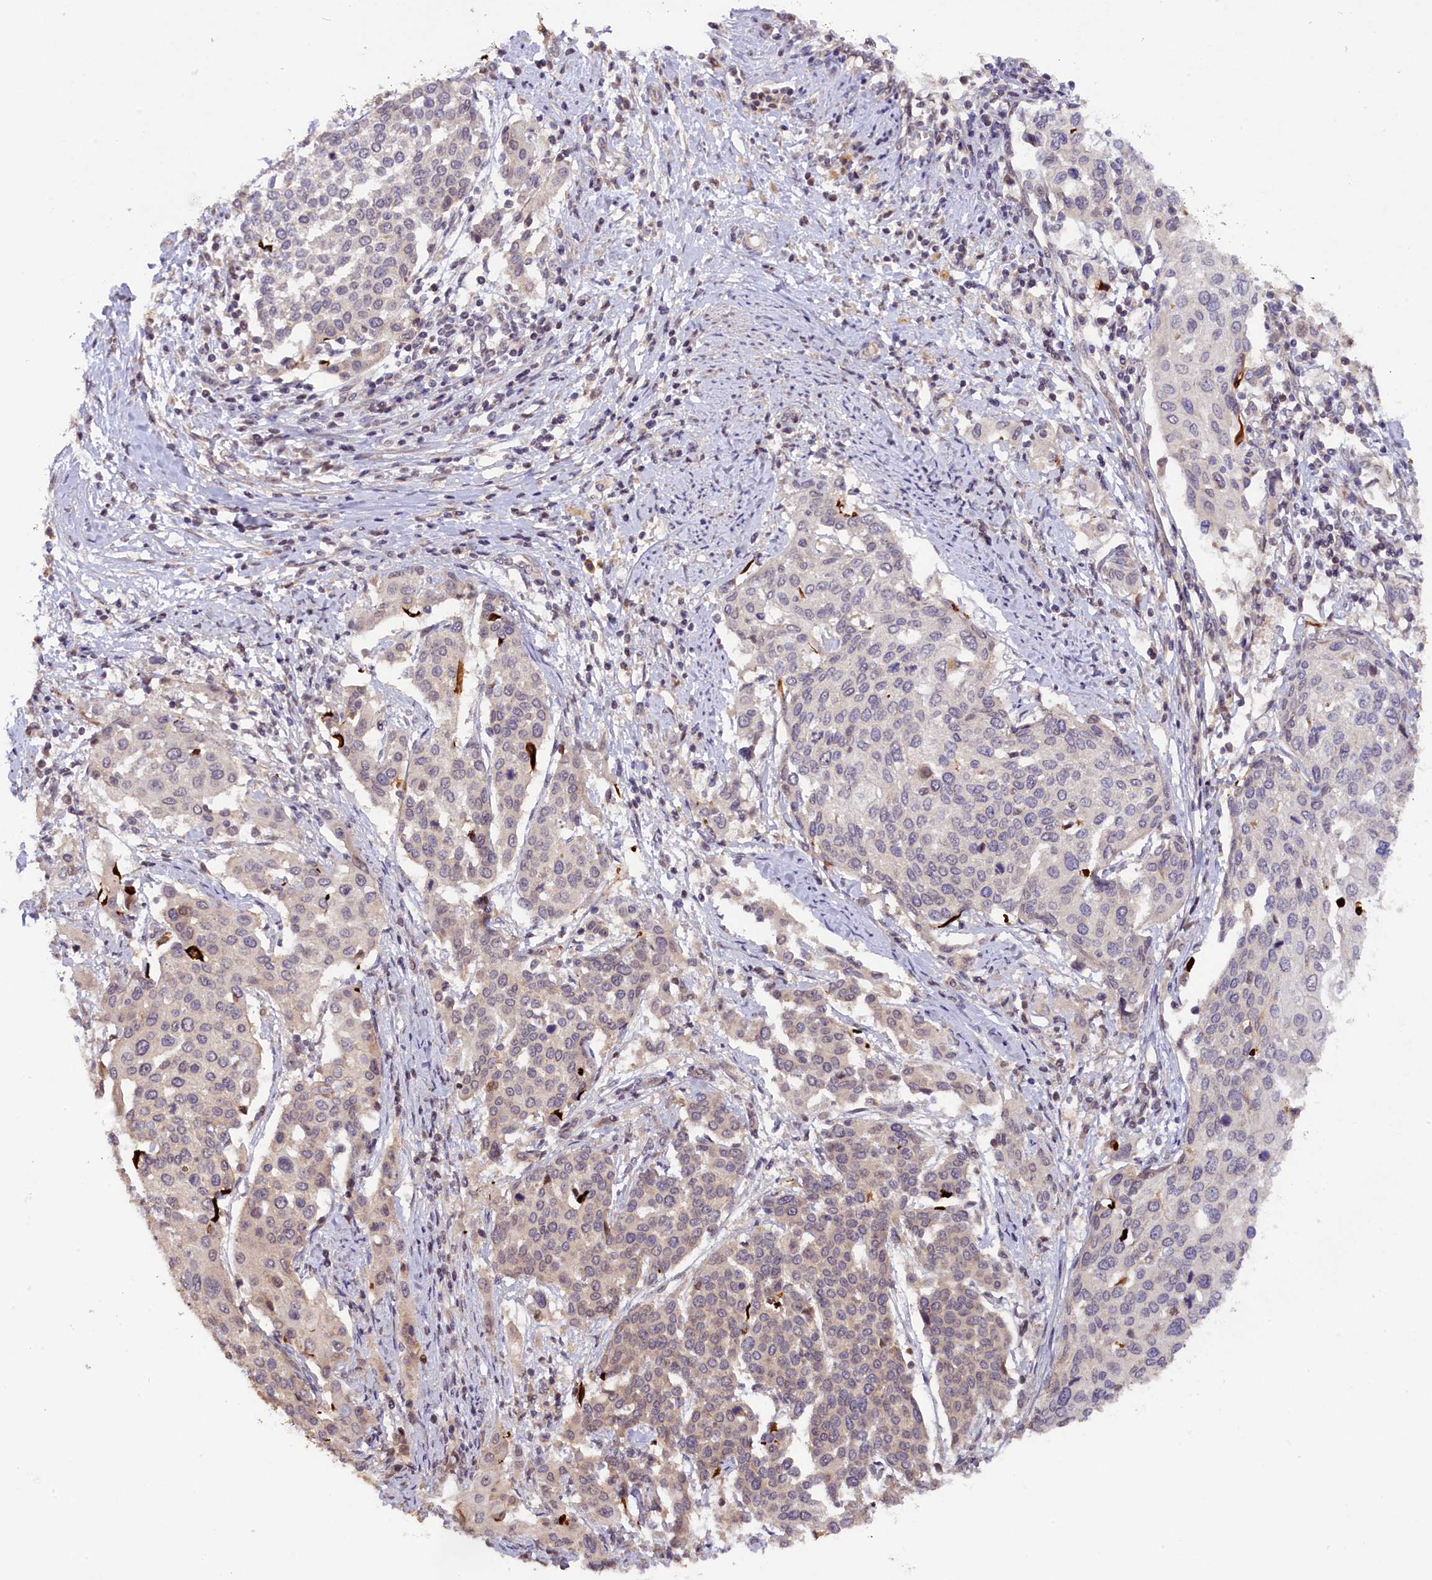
{"staining": {"intensity": "weak", "quantity": "<25%", "location": "cytoplasmic/membranous"}, "tissue": "cervical cancer", "cell_type": "Tumor cells", "image_type": "cancer", "snomed": [{"axis": "morphology", "description": "Squamous cell carcinoma, NOS"}, {"axis": "topography", "description": "Cervix"}], "caption": "This image is of cervical cancer stained with IHC to label a protein in brown with the nuclei are counter-stained blue. There is no positivity in tumor cells.", "gene": "ZNF480", "patient": {"sex": "female", "age": 44}}